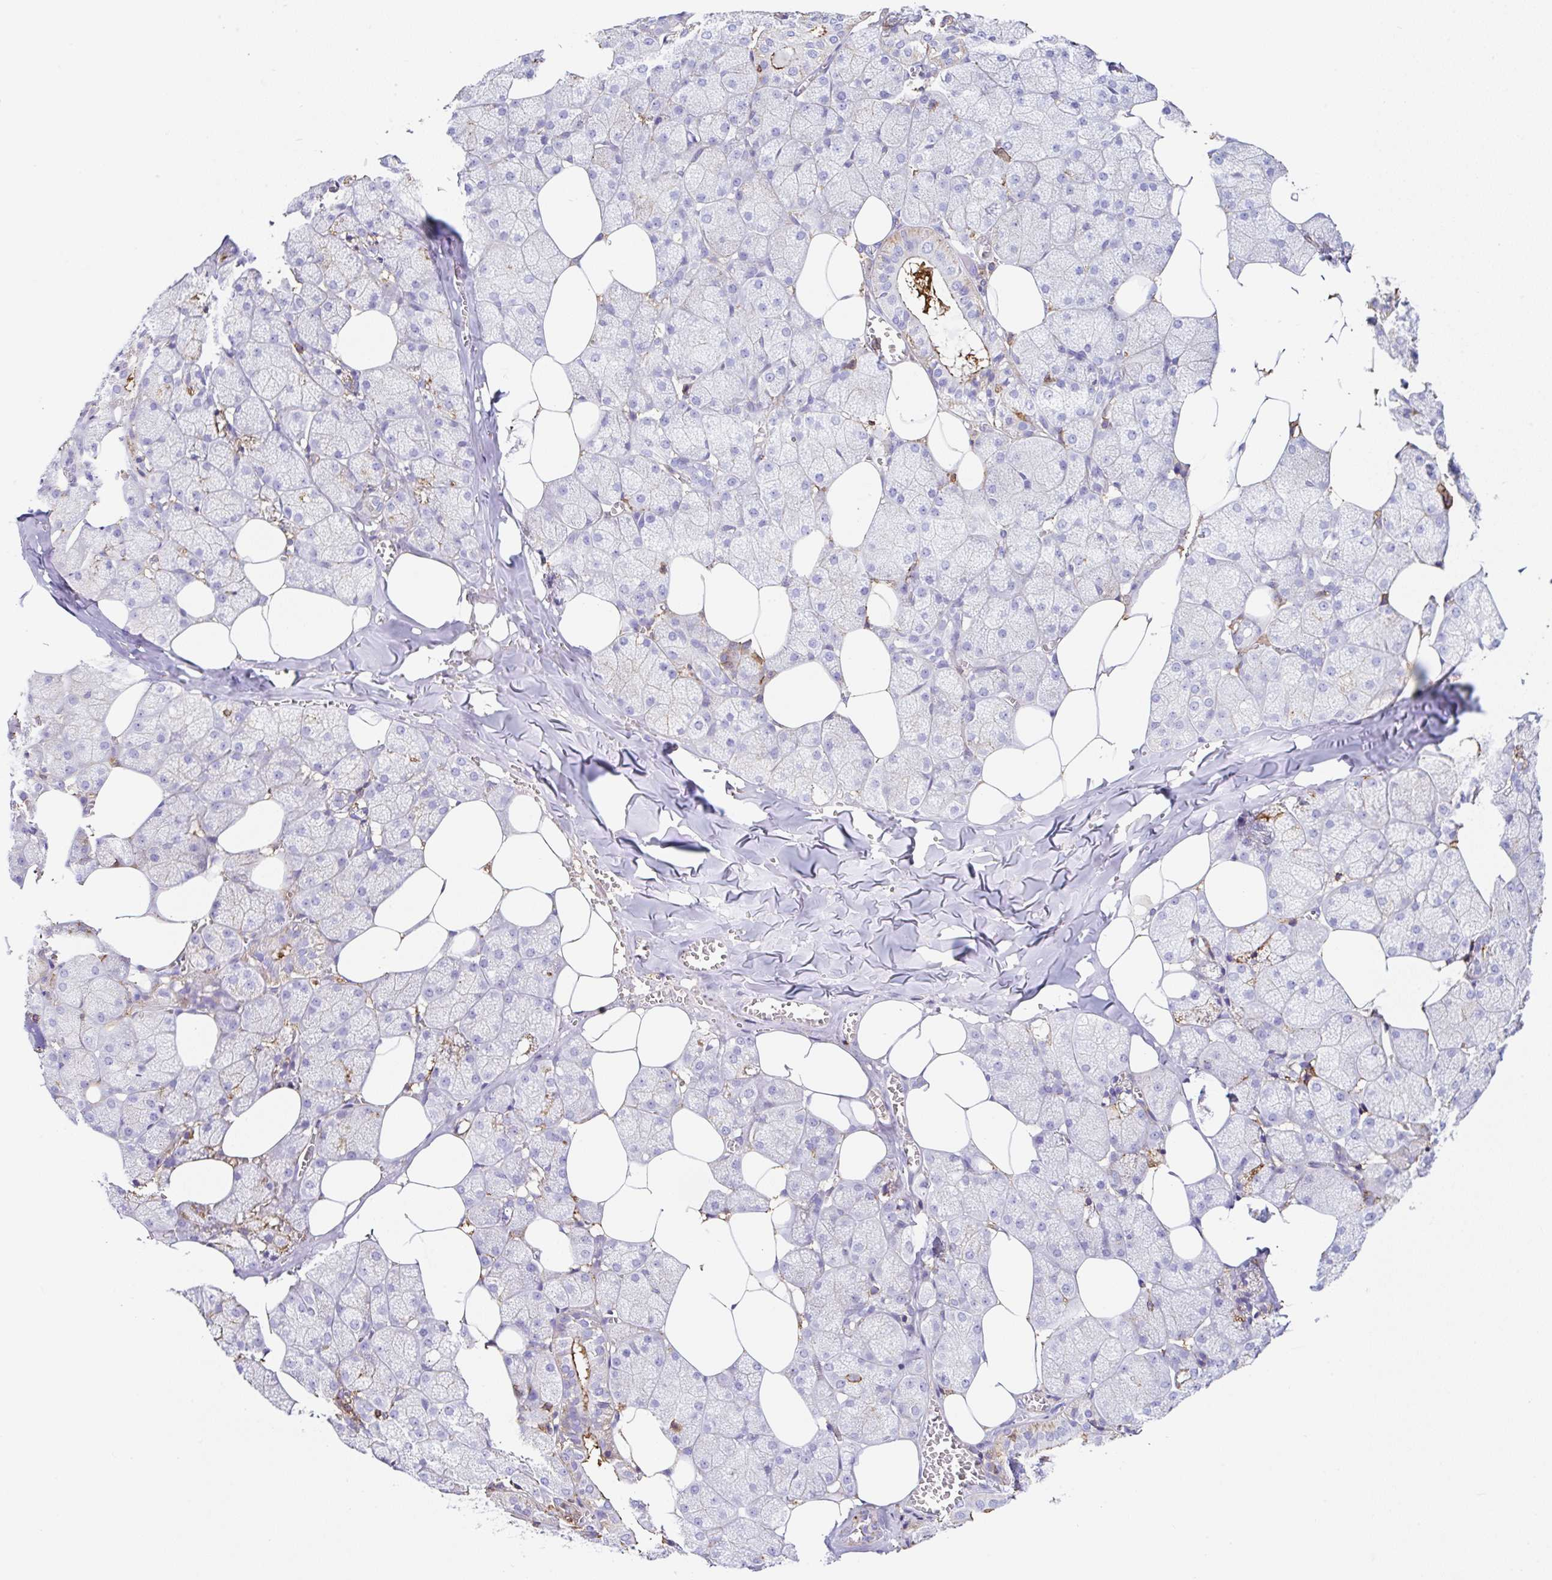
{"staining": {"intensity": "moderate", "quantity": "<25%", "location": "cytoplasmic/membranous"}, "tissue": "salivary gland", "cell_type": "Glandular cells", "image_type": "normal", "snomed": [{"axis": "morphology", "description": "Normal tissue, NOS"}, {"axis": "topography", "description": "Salivary gland"}, {"axis": "topography", "description": "Peripheral nerve tissue"}], "caption": "Unremarkable salivary gland displays moderate cytoplasmic/membranous positivity in approximately <25% of glandular cells, visualized by immunohistochemistry.", "gene": "MTTP", "patient": {"sex": "male", "age": 38}}